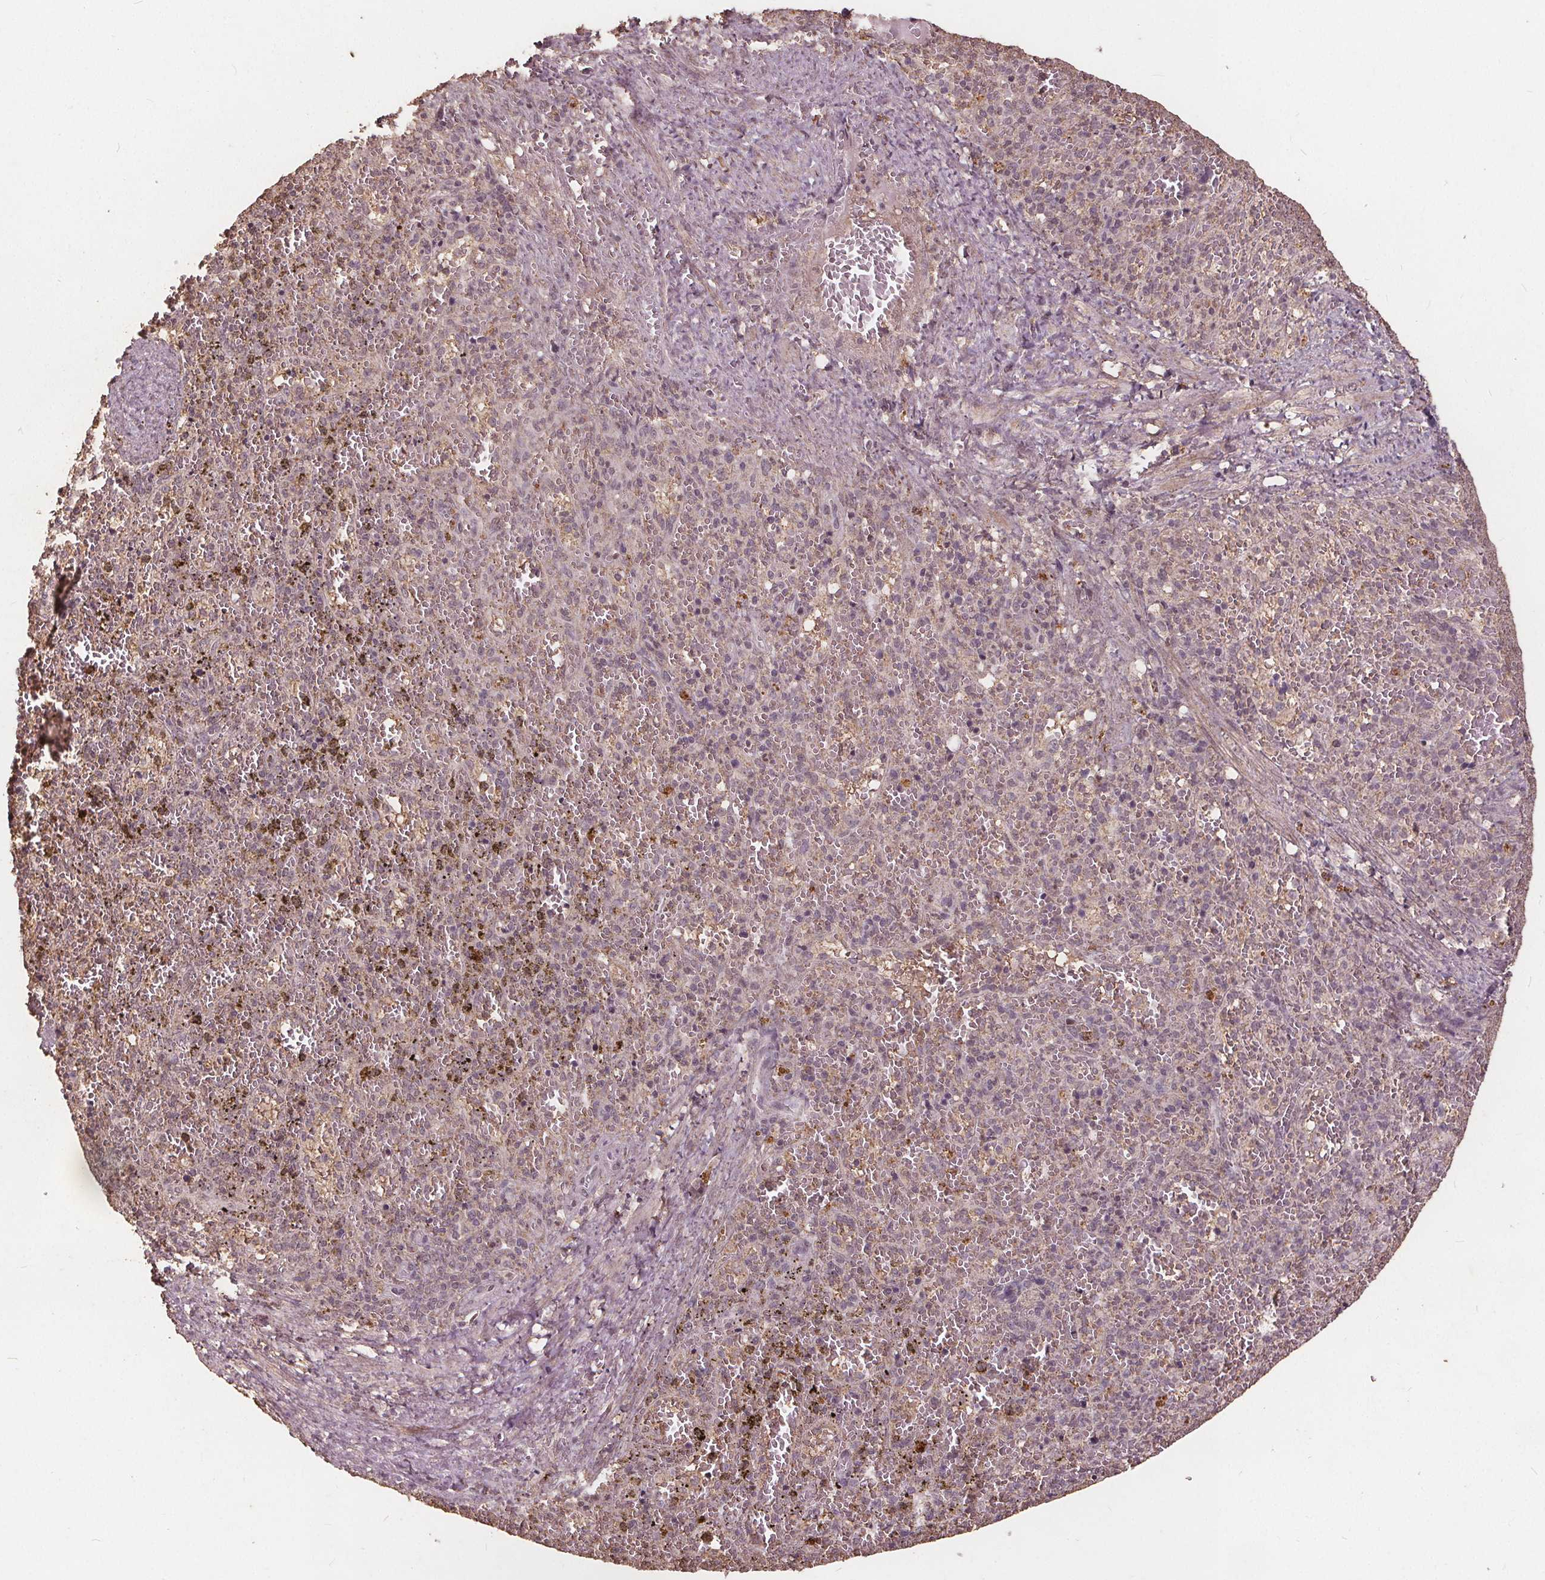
{"staining": {"intensity": "weak", "quantity": "<25%", "location": "nuclear"}, "tissue": "spleen", "cell_type": "Cells in red pulp", "image_type": "normal", "snomed": [{"axis": "morphology", "description": "Normal tissue, NOS"}, {"axis": "topography", "description": "Spleen"}], "caption": "This is a image of IHC staining of benign spleen, which shows no positivity in cells in red pulp.", "gene": "DSG3", "patient": {"sex": "female", "age": 50}}